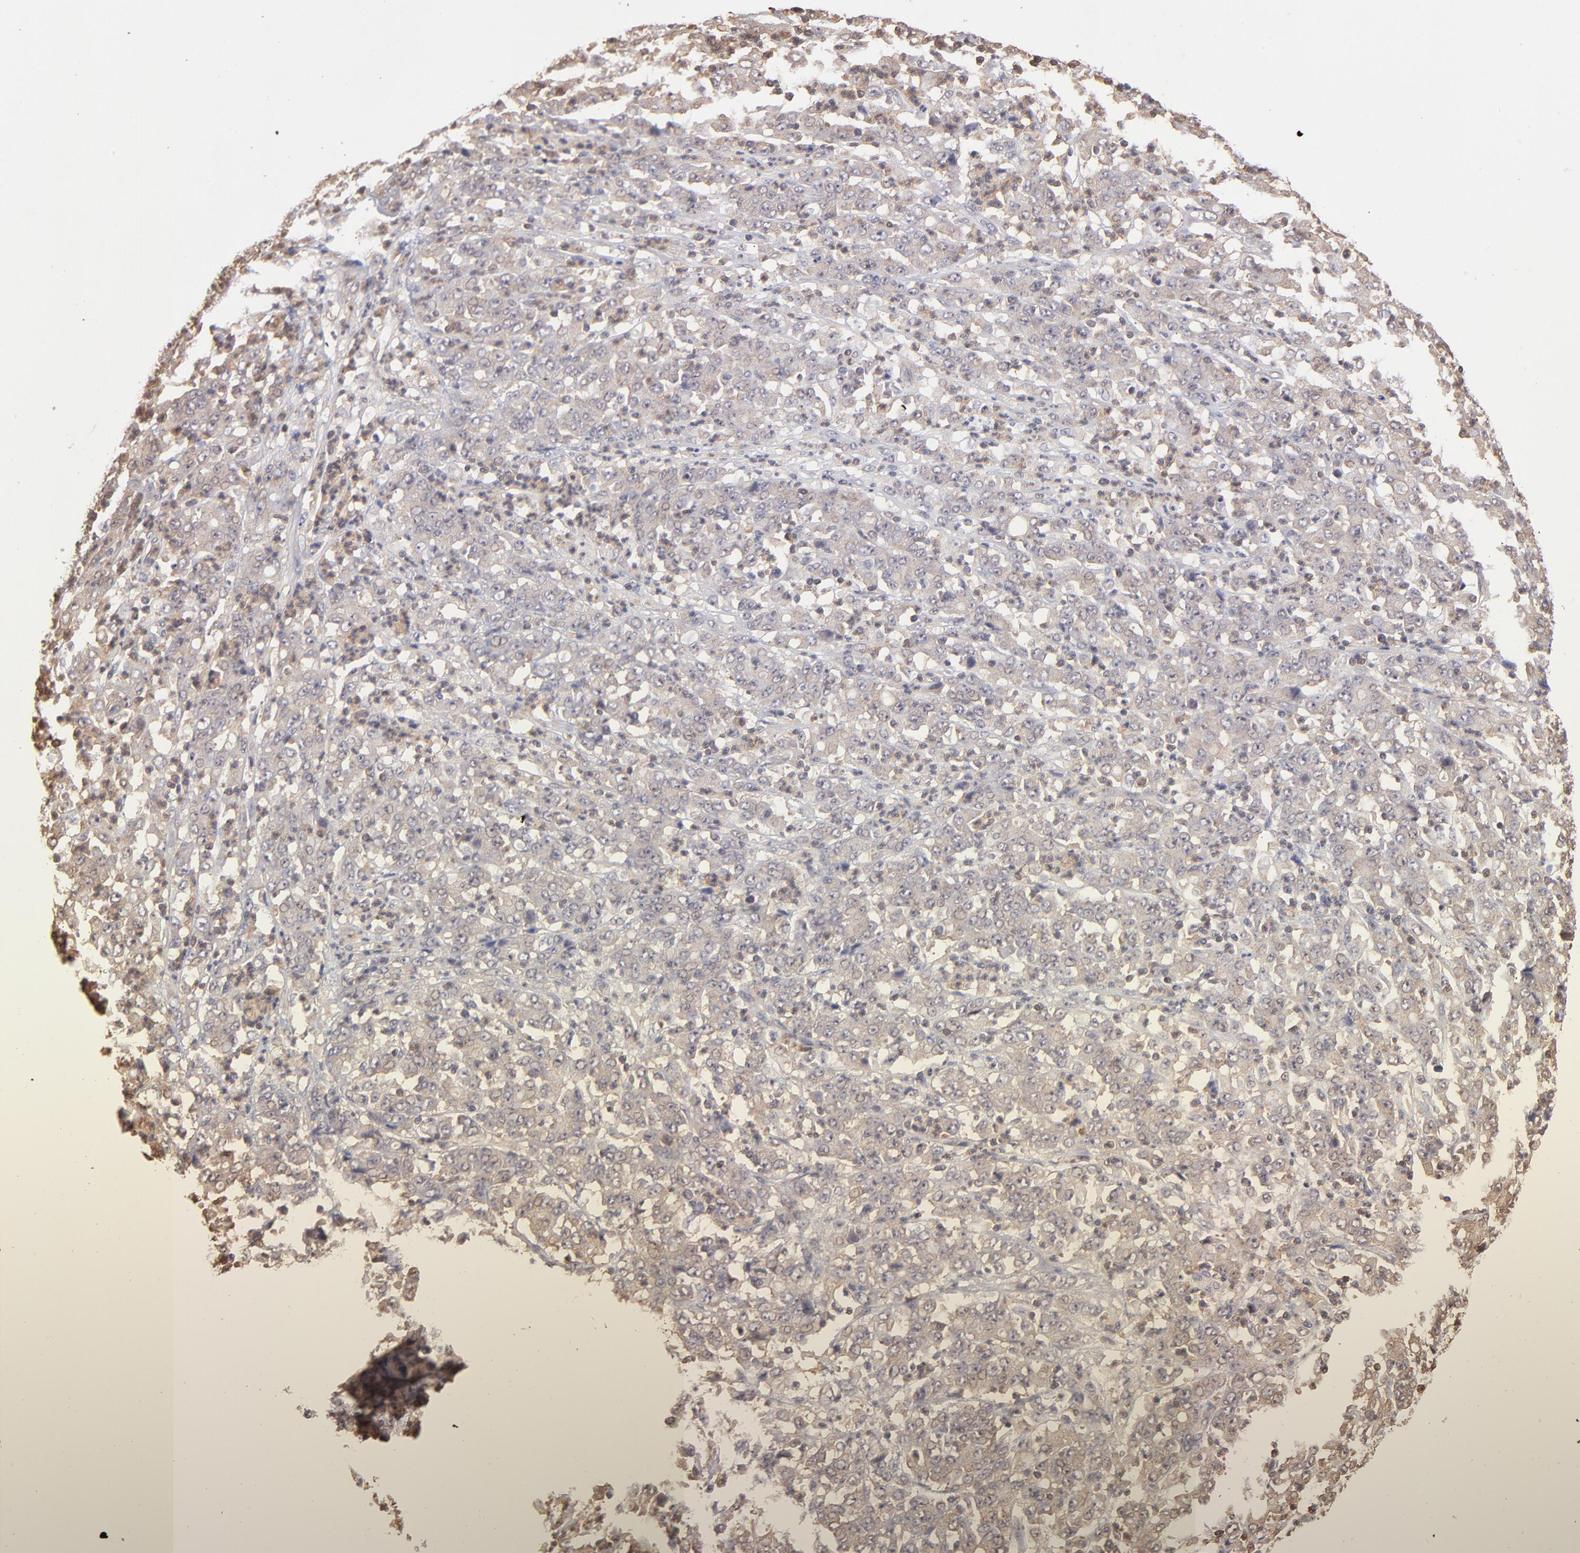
{"staining": {"intensity": "weak", "quantity": "25%-75%", "location": "cytoplasmic/membranous"}, "tissue": "stomach cancer", "cell_type": "Tumor cells", "image_type": "cancer", "snomed": [{"axis": "morphology", "description": "Adenocarcinoma, NOS"}, {"axis": "topography", "description": "Stomach, lower"}], "caption": "Immunohistochemistry (IHC) micrograph of stomach cancer (adenocarcinoma) stained for a protein (brown), which displays low levels of weak cytoplasmic/membranous positivity in about 25%-75% of tumor cells.", "gene": "MAP2K2", "patient": {"sex": "female", "age": 71}}